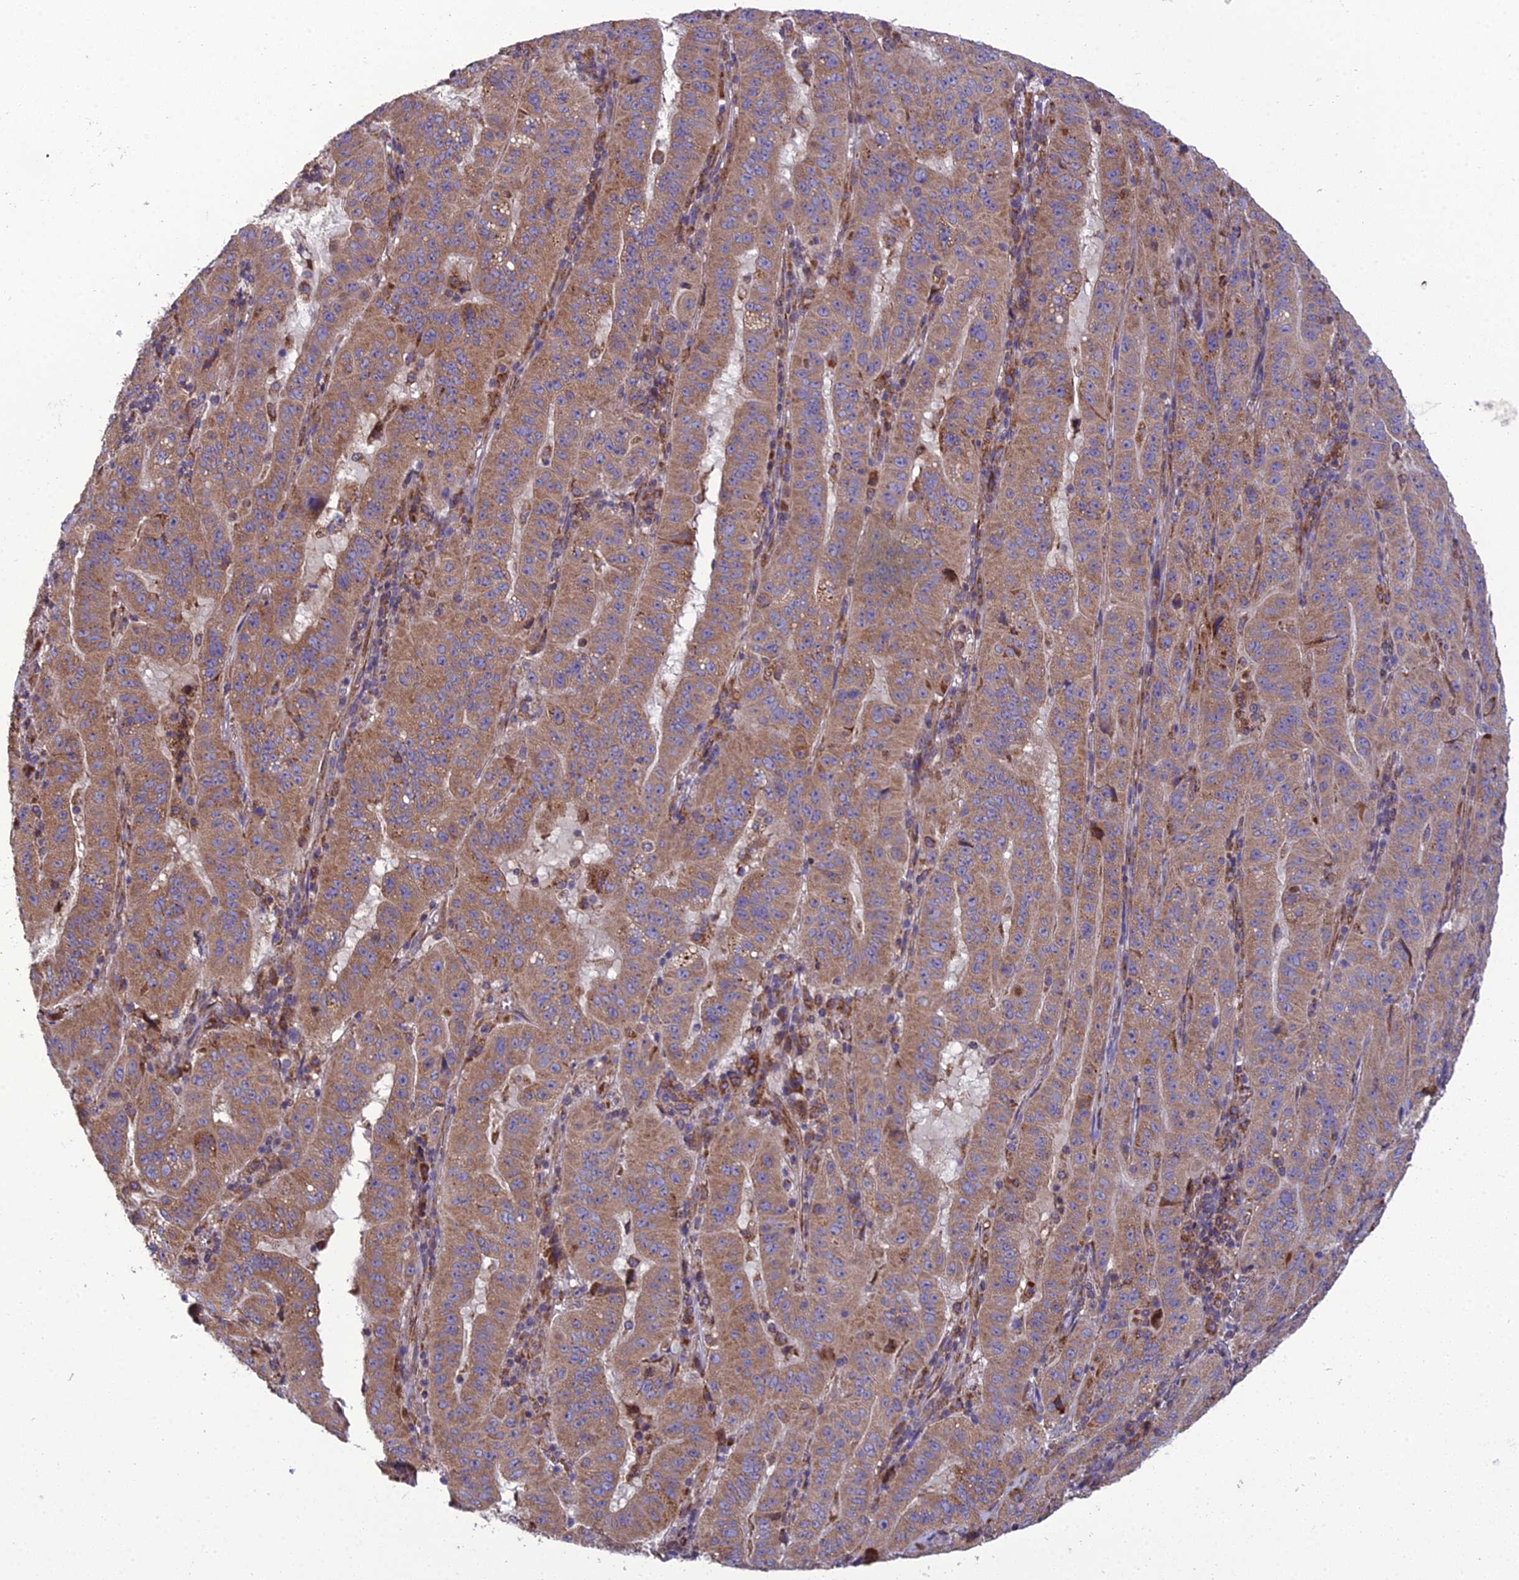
{"staining": {"intensity": "moderate", "quantity": ">75%", "location": "cytoplasmic/membranous"}, "tissue": "pancreatic cancer", "cell_type": "Tumor cells", "image_type": "cancer", "snomed": [{"axis": "morphology", "description": "Adenocarcinoma, NOS"}, {"axis": "topography", "description": "Pancreas"}], "caption": "Tumor cells exhibit medium levels of moderate cytoplasmic/membranous positivity in about >75% of cells in pancreatic cancer.", "gene": "GIMAP1", "patient": {"sex": "male", "age": 63}}